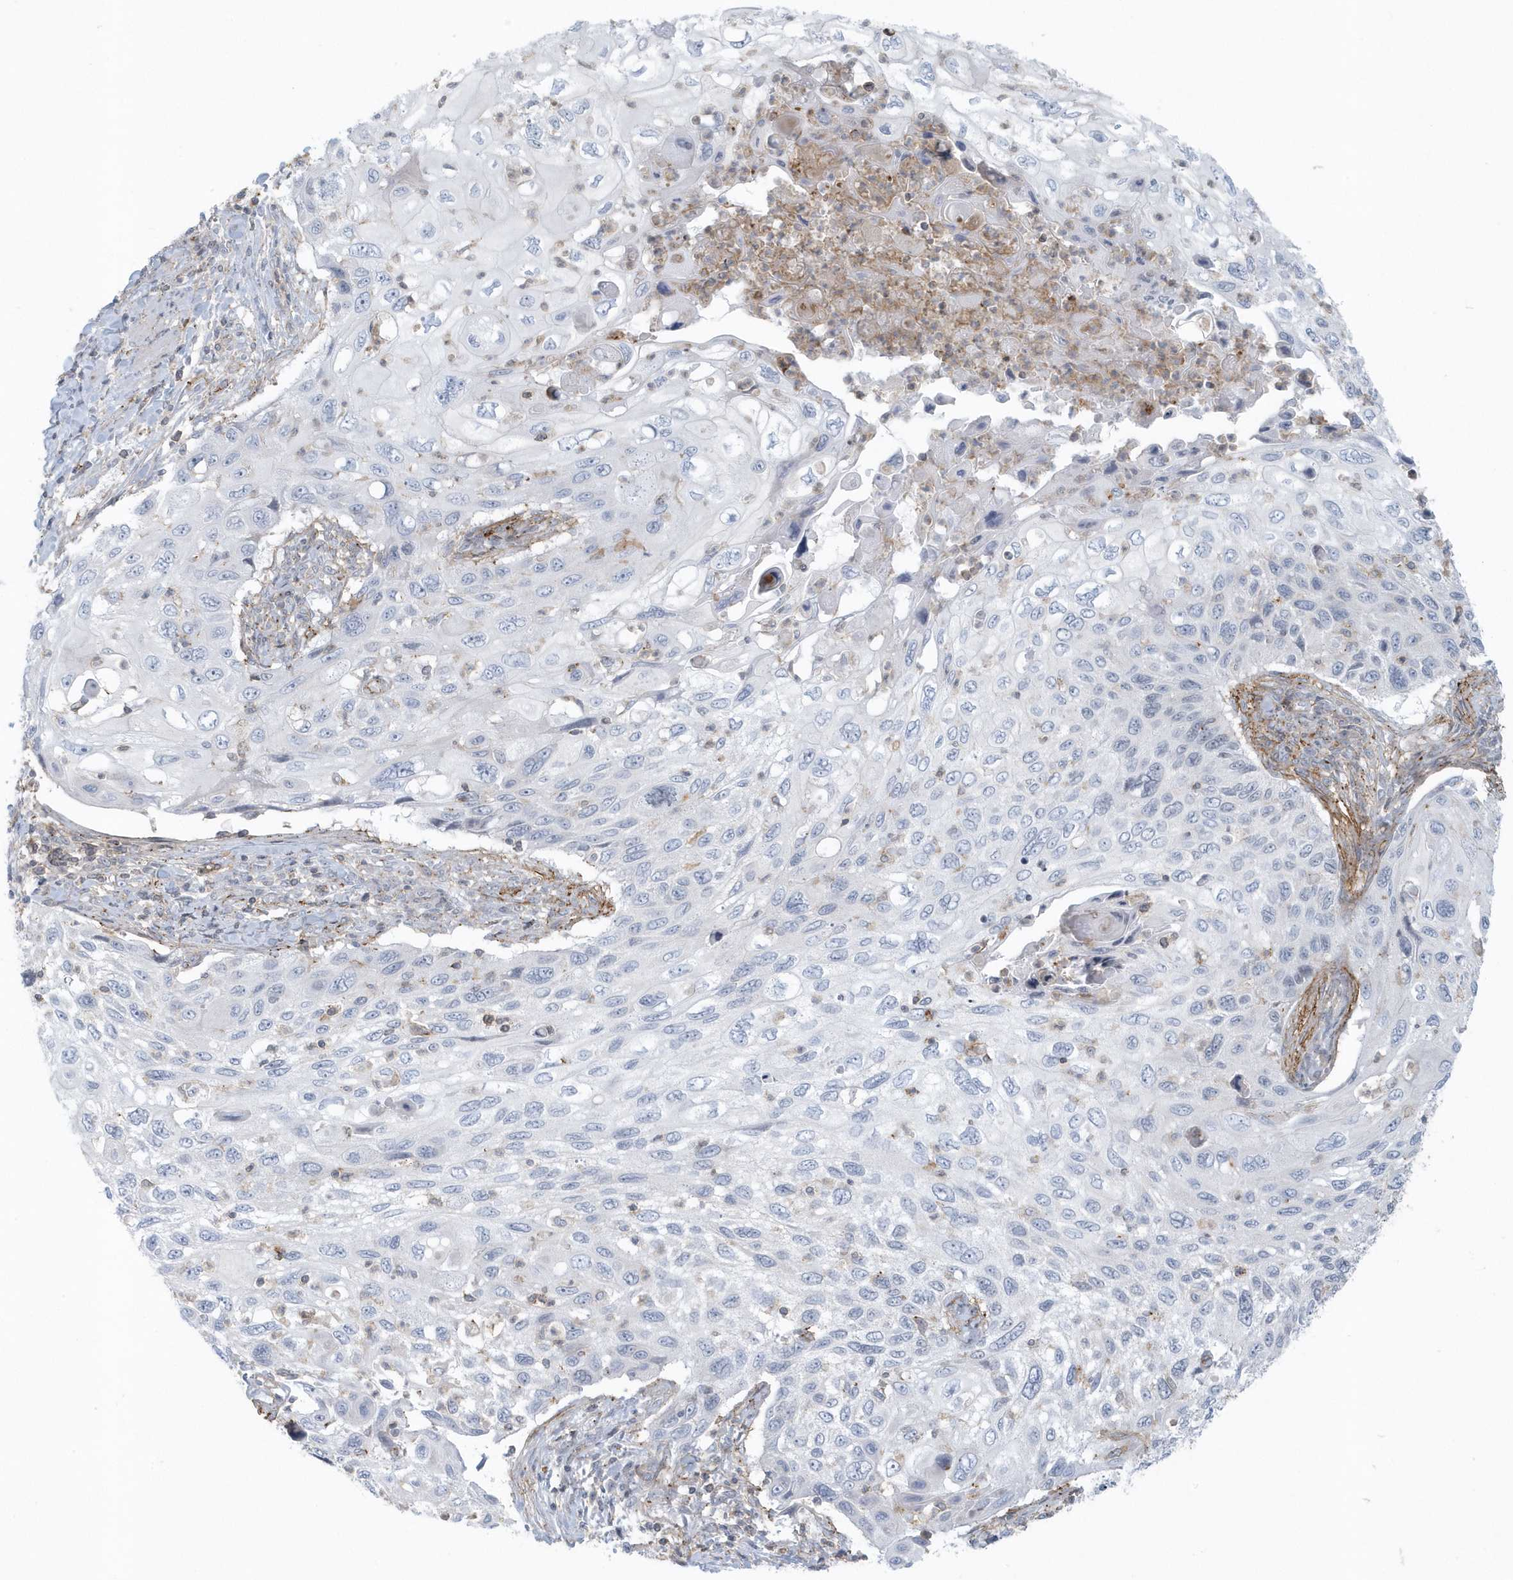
{"staining": {"intensity": "negative", "quantity": "none", "location": "none"}, "tissue": "cervical cancer", "cell_type": "Tumor cells", "image_type": "cancer", "snomed": [{"axis": "morphology", "description": "Squamous cell carcinoma, NOS"}, {"axis": "topography", "description": "Cervix"}], "caption": "Tumor cells are negative for protein expression in human cervical cancer (squamous cell carcinoma).", "gene": "CACNB2", "patient": {"sex": "female", "age": 70}}